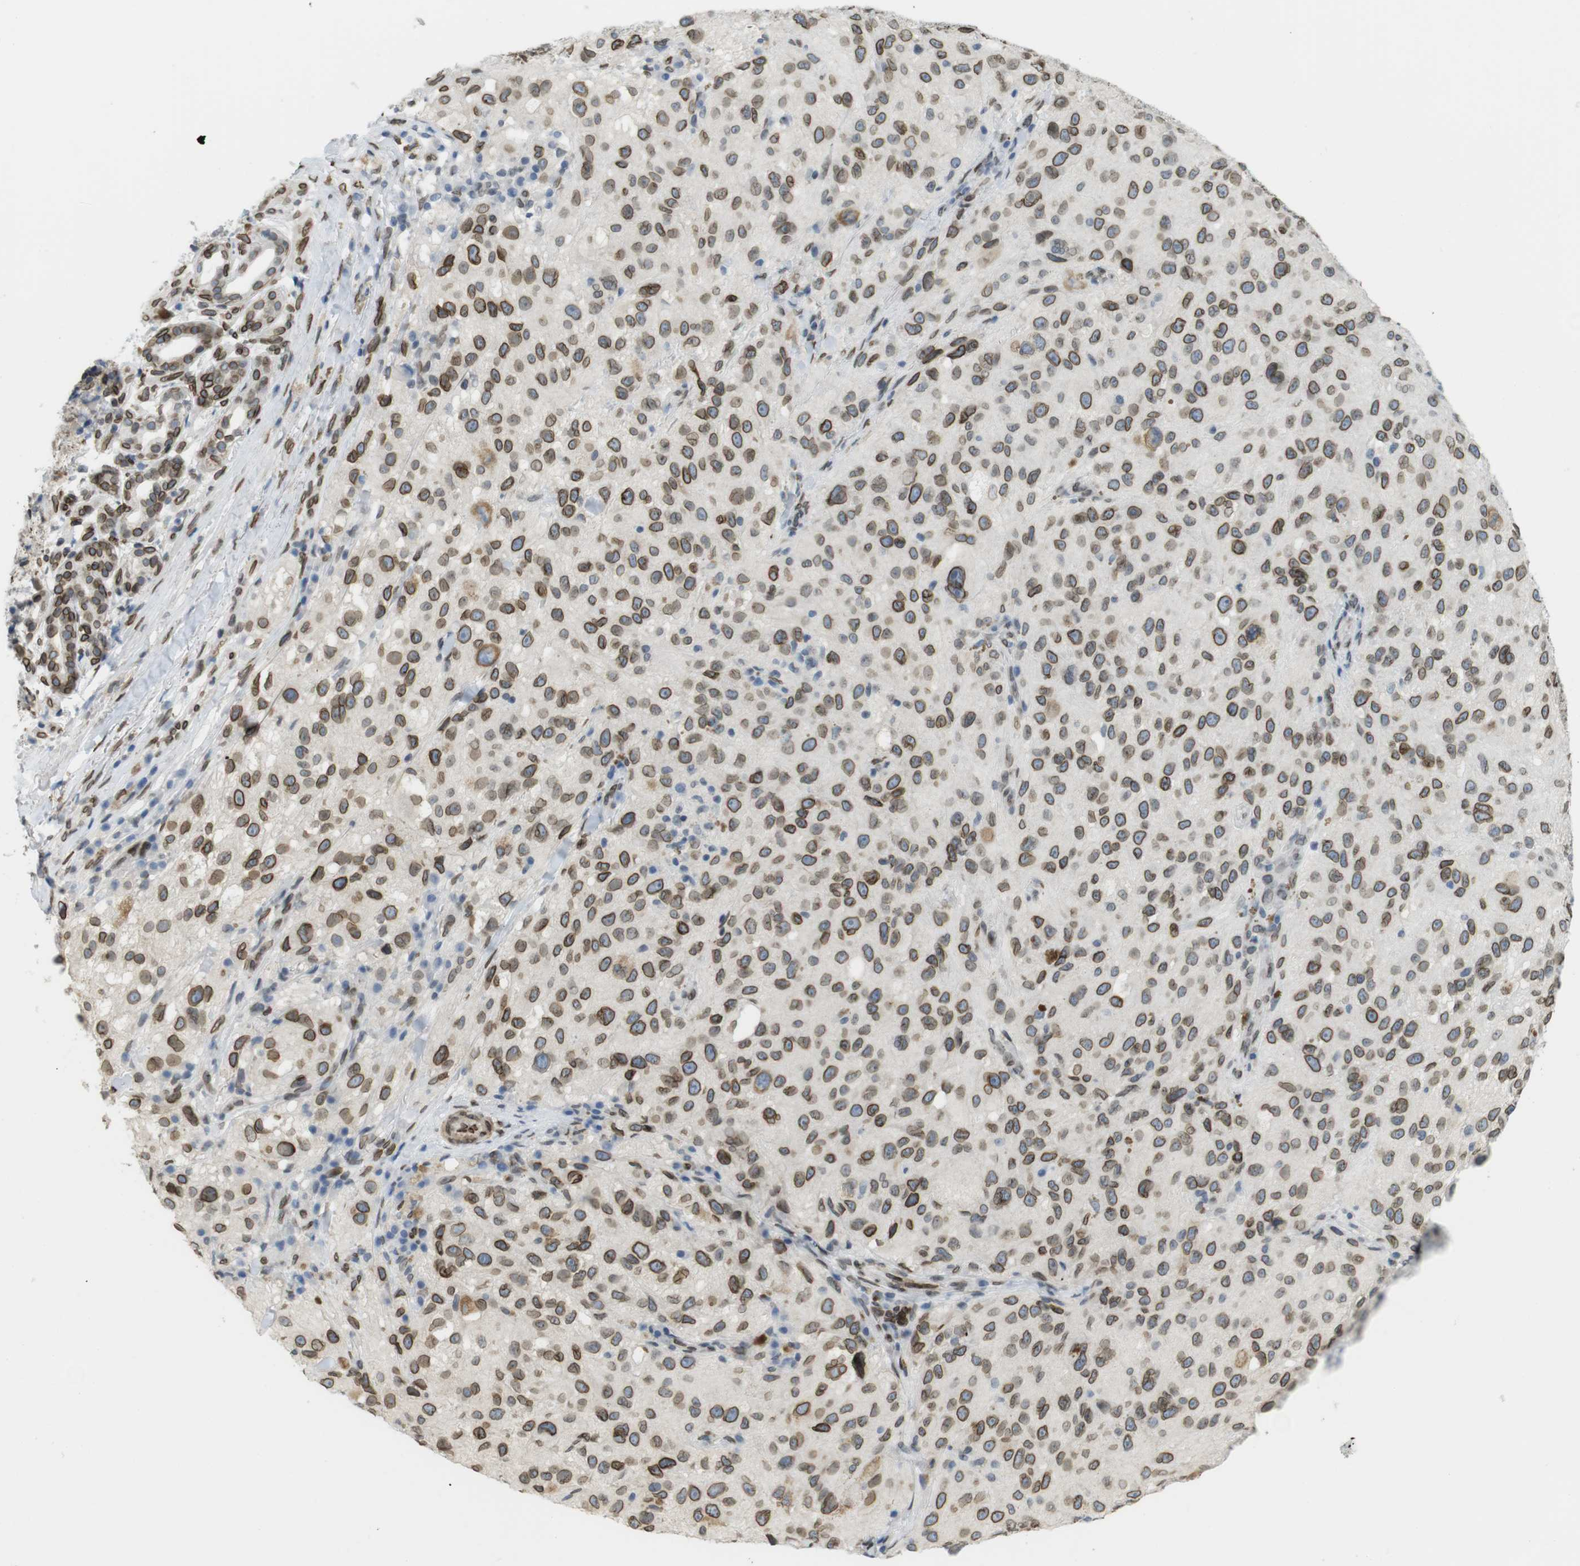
{"staining": {"intensity": "strong", "quantity": ">75%", "location": "cytoplasmic/membranous,nuclear"}, "tissue": "melanoma", "cell_type": "Tumor cells", "image_type": "cancer", "snomed": [{"axis": "morphology", "description": "Necrosis, NOS"}, {"axis": "morphology", "description": "Malignant melanoma, NOS"}, {"axis": "topography", "description": "Skin"}], "caption": "Immunohistochemistry micrograph of melanoma stained for a protein (brown), which exhibits high levels of strong cytoplasmic/membranous and nuclear expression in approximately >75% of tumor cells.", "gene": "ARL6IP6", "patient": {"sex": "female", "age": 87}}